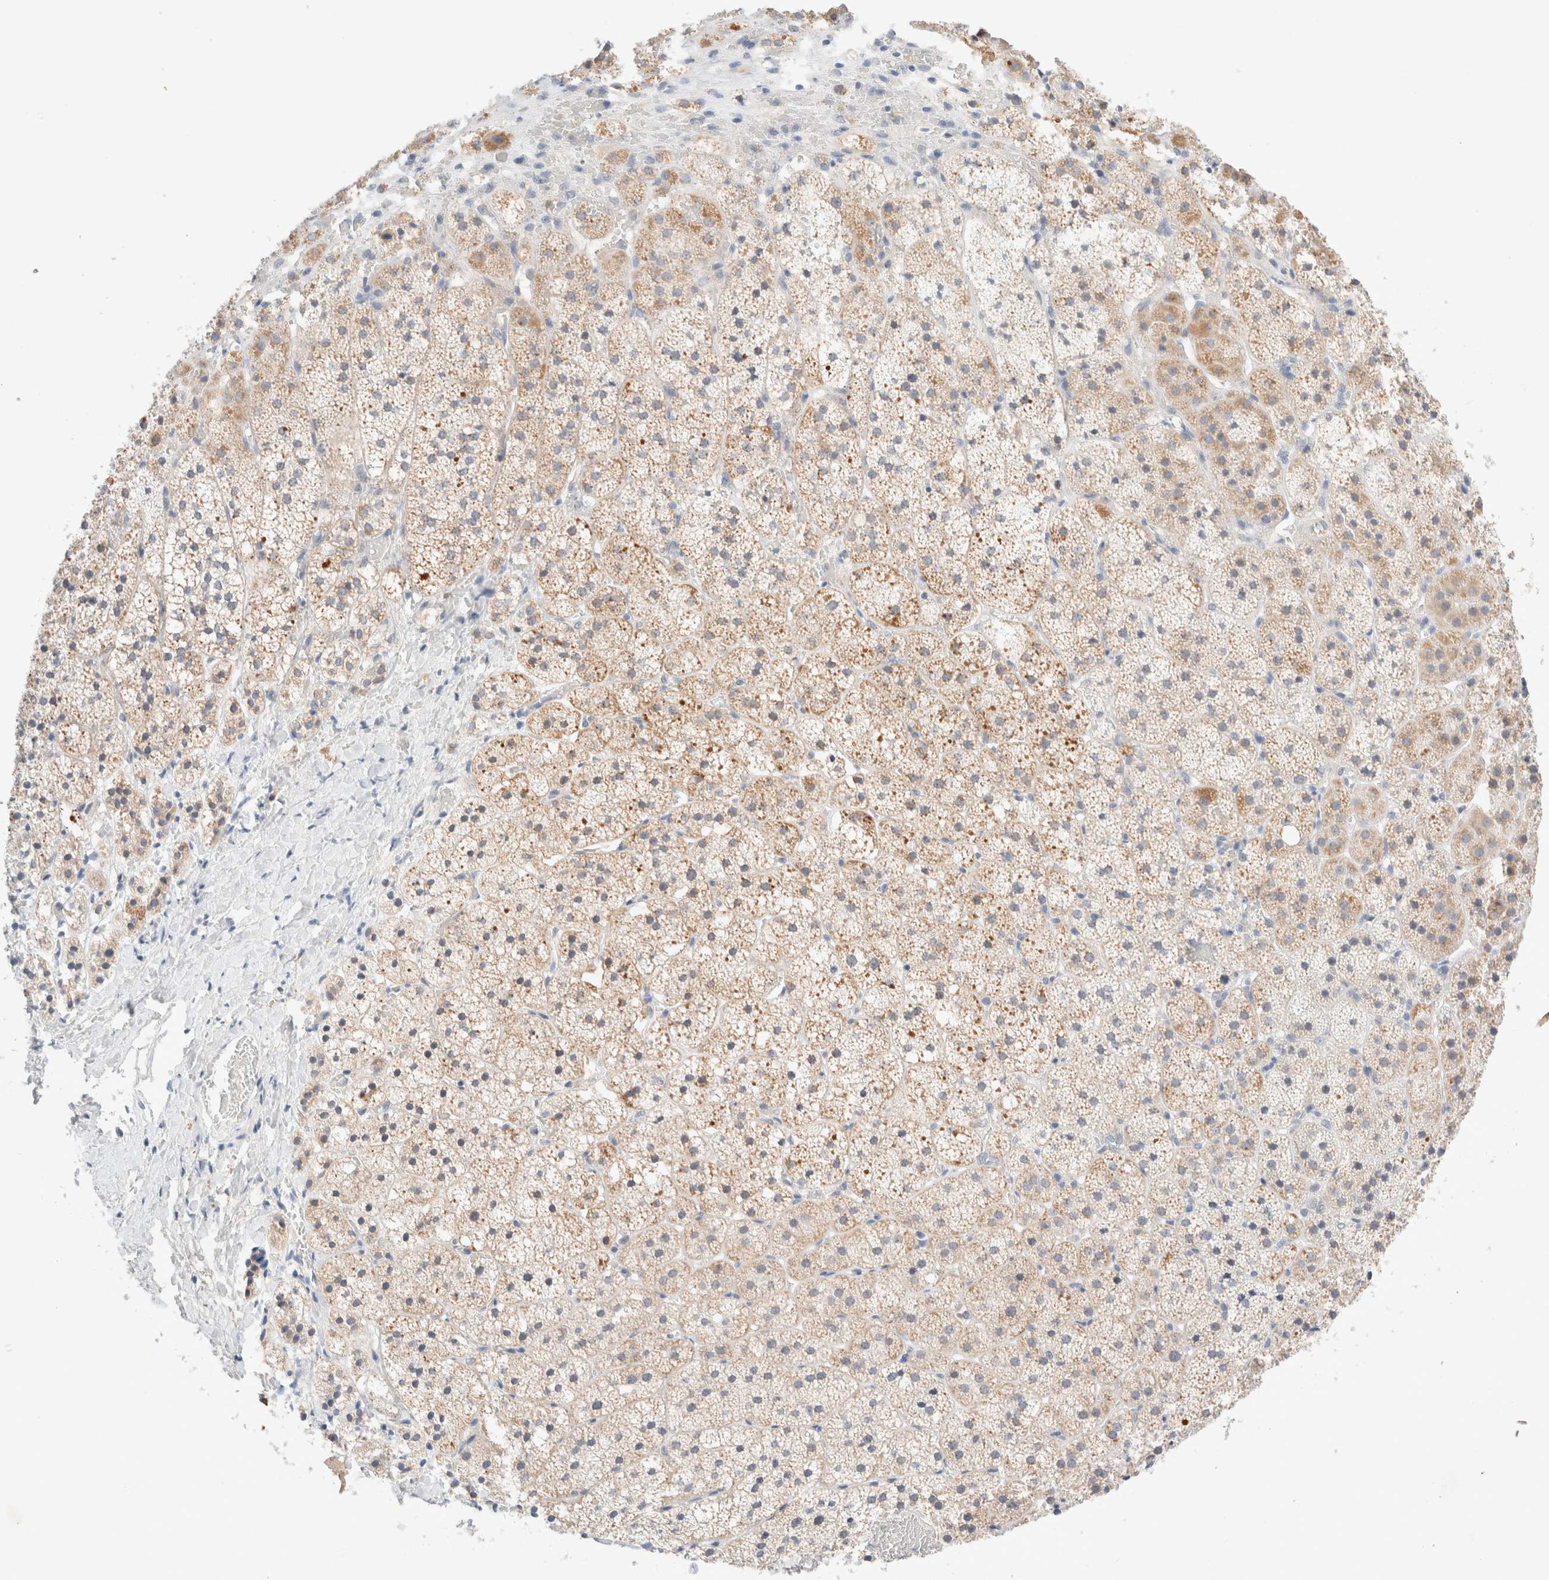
{"staining": {"intensity": "moderate", "quantity": "25%-75%", "location": "cytoplasmic/membranous"}, "tissue": "adrenal gland", "cell_type": "Glandular cells", "image_type": "normal", "snomed": [{"axis": "morphology", "description": "Normal tissue, NOS"}, {"axis": "topography", "description": "Adrenal gland"}], "caption": "DAB (3,3'-diaminobenzidine) immunohistochemical staining of benign human adrenal gland exhibits moderate cytoplasmic/membranous protein staining in about 25%-75% of glandular cells.", "gene": "SPATA20", "patient": {"sex": "female", "age": 44}}